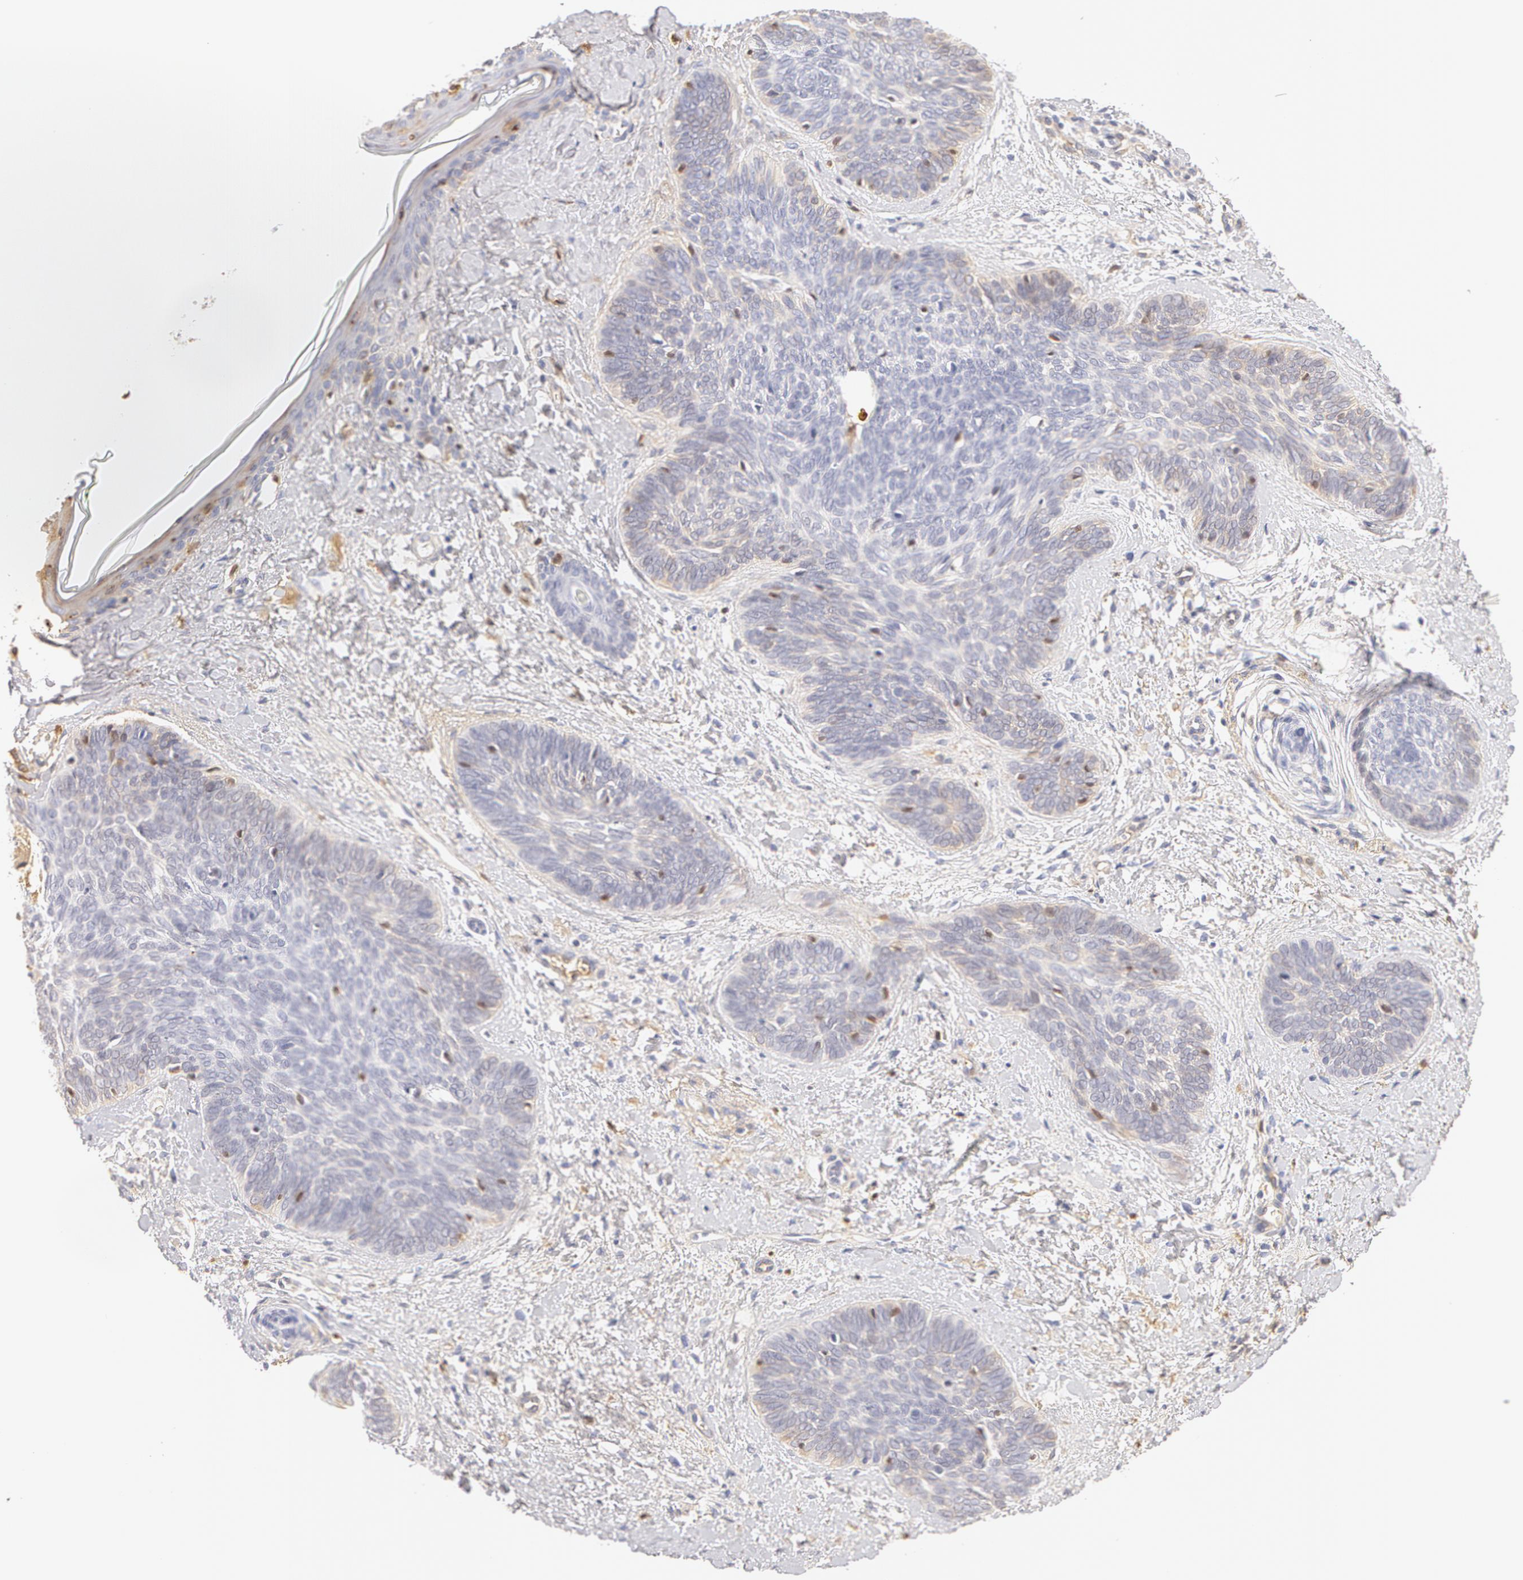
{"staining": {"intensity": "negative", "quantity": "none", "location": "none"}, "tissue": "skin cancer", "cell_type": "Tumor cells", "image_type": "cancer", "snomed": [{"axis": "morphology", "description": "Basal cell carcinoma"}, {"axis": "topography", "description": "Skin"}], "caption": "This is a photomicrograph of IHC staining of skin basal cell carcinoma, which shows no staining in tumor cells. (DAB (3,3'-diaminobenzidine) immunohistochemistry with hematoxylin counter stain).", "gene": "AHSG", "patient": {"sex": "female", "age": 81}}